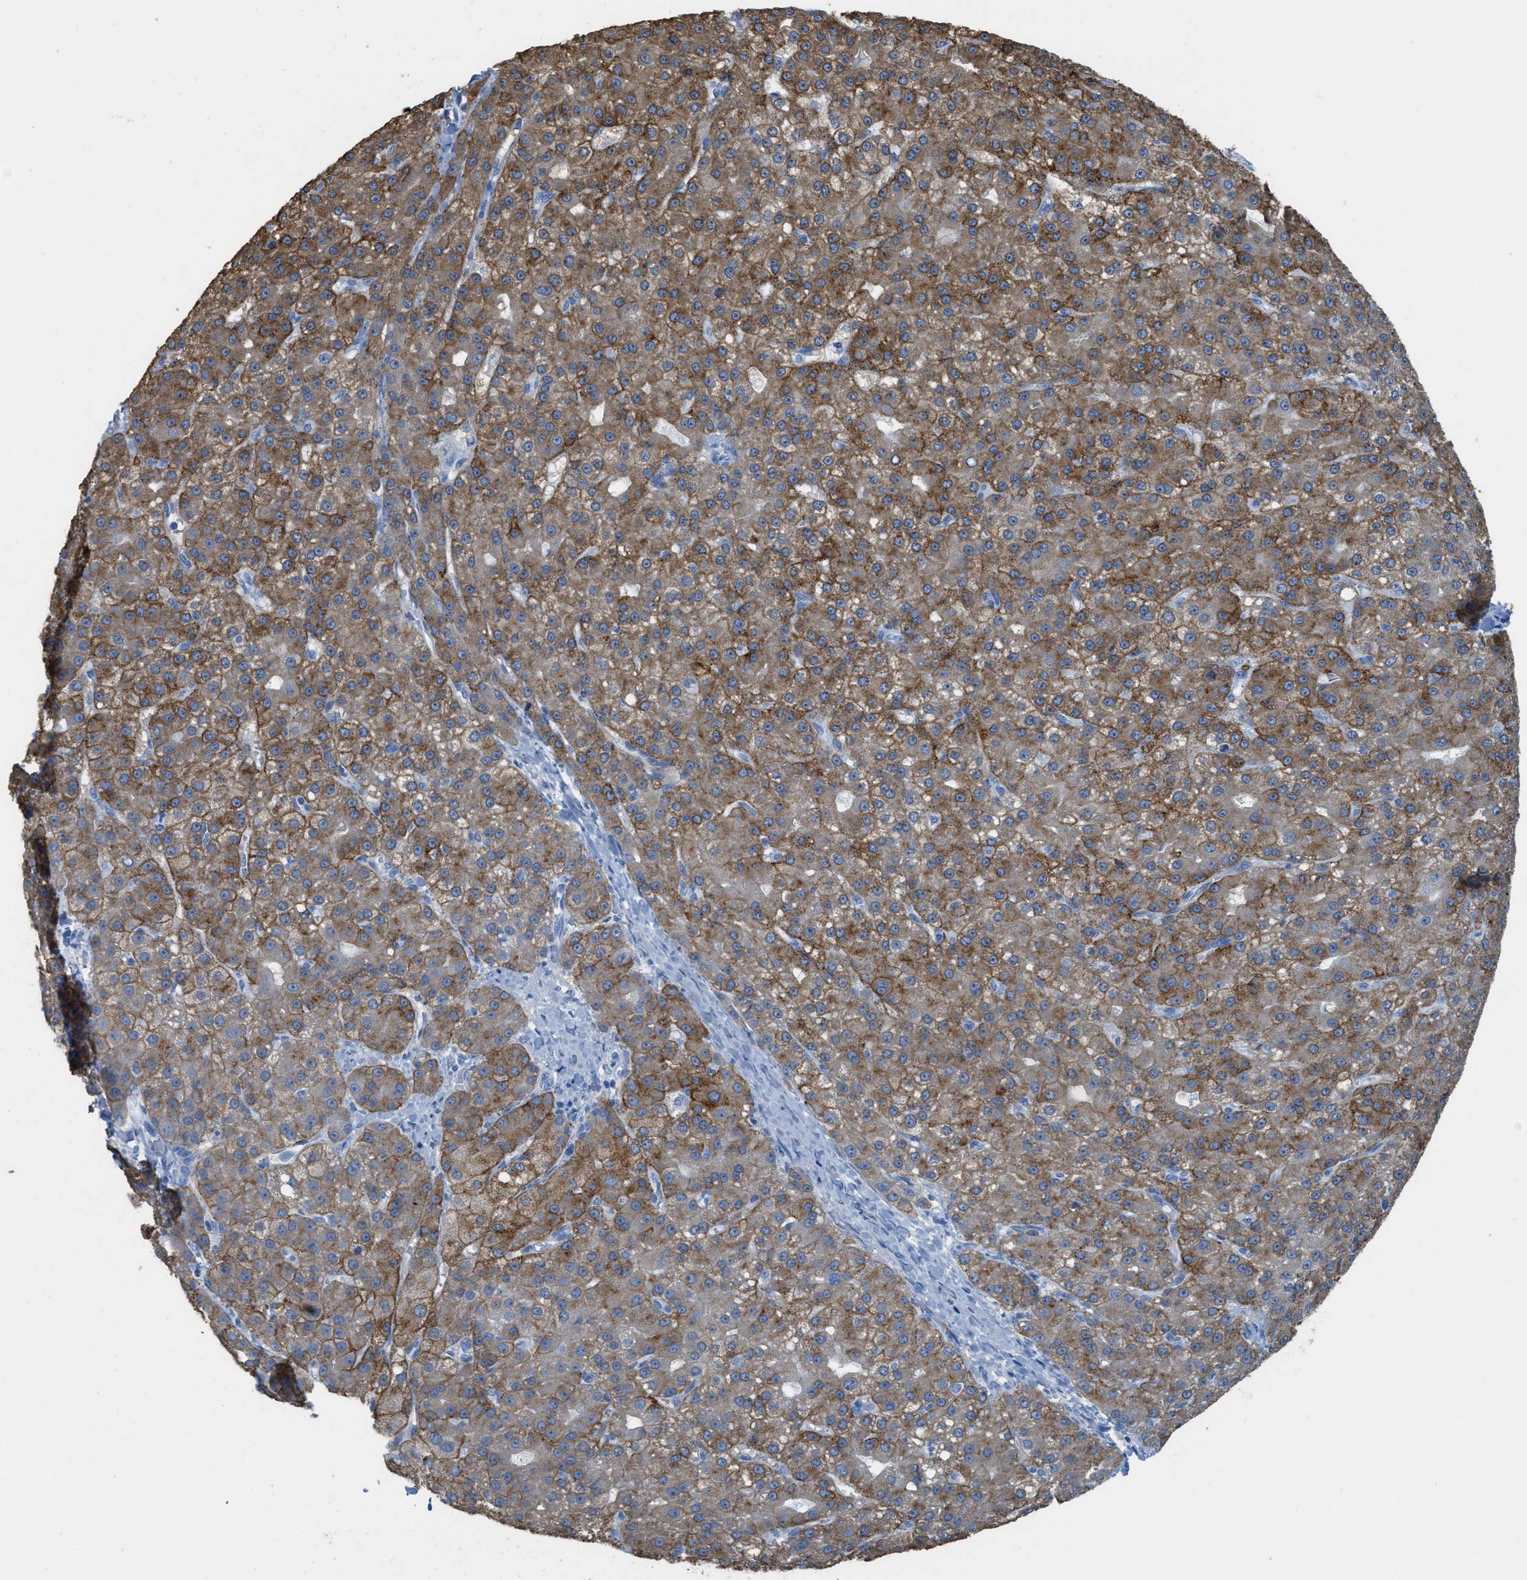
{"staining": {"intensity": "strong", "quantity": "25%-75%", "location": "cytoplasmic/membranous"}, "tissue": "liver cancer", "cell_type": "Tumor cells", "image_type": "cancer", "snomed": [{"axis": "morphology", "description": "Carcinoma, Hepatocellular, NOS"}, {"axis": "topography", "description": "Liver"}], "caption": "Strong cytoplasmic/membranous expression for a protein is present in approximately 25%-75% of tumor cells of liver cancer using immunohistochemistry (IHC).", "gene": "ASGR1", "patient": {"sex": "male", "age": 67}}